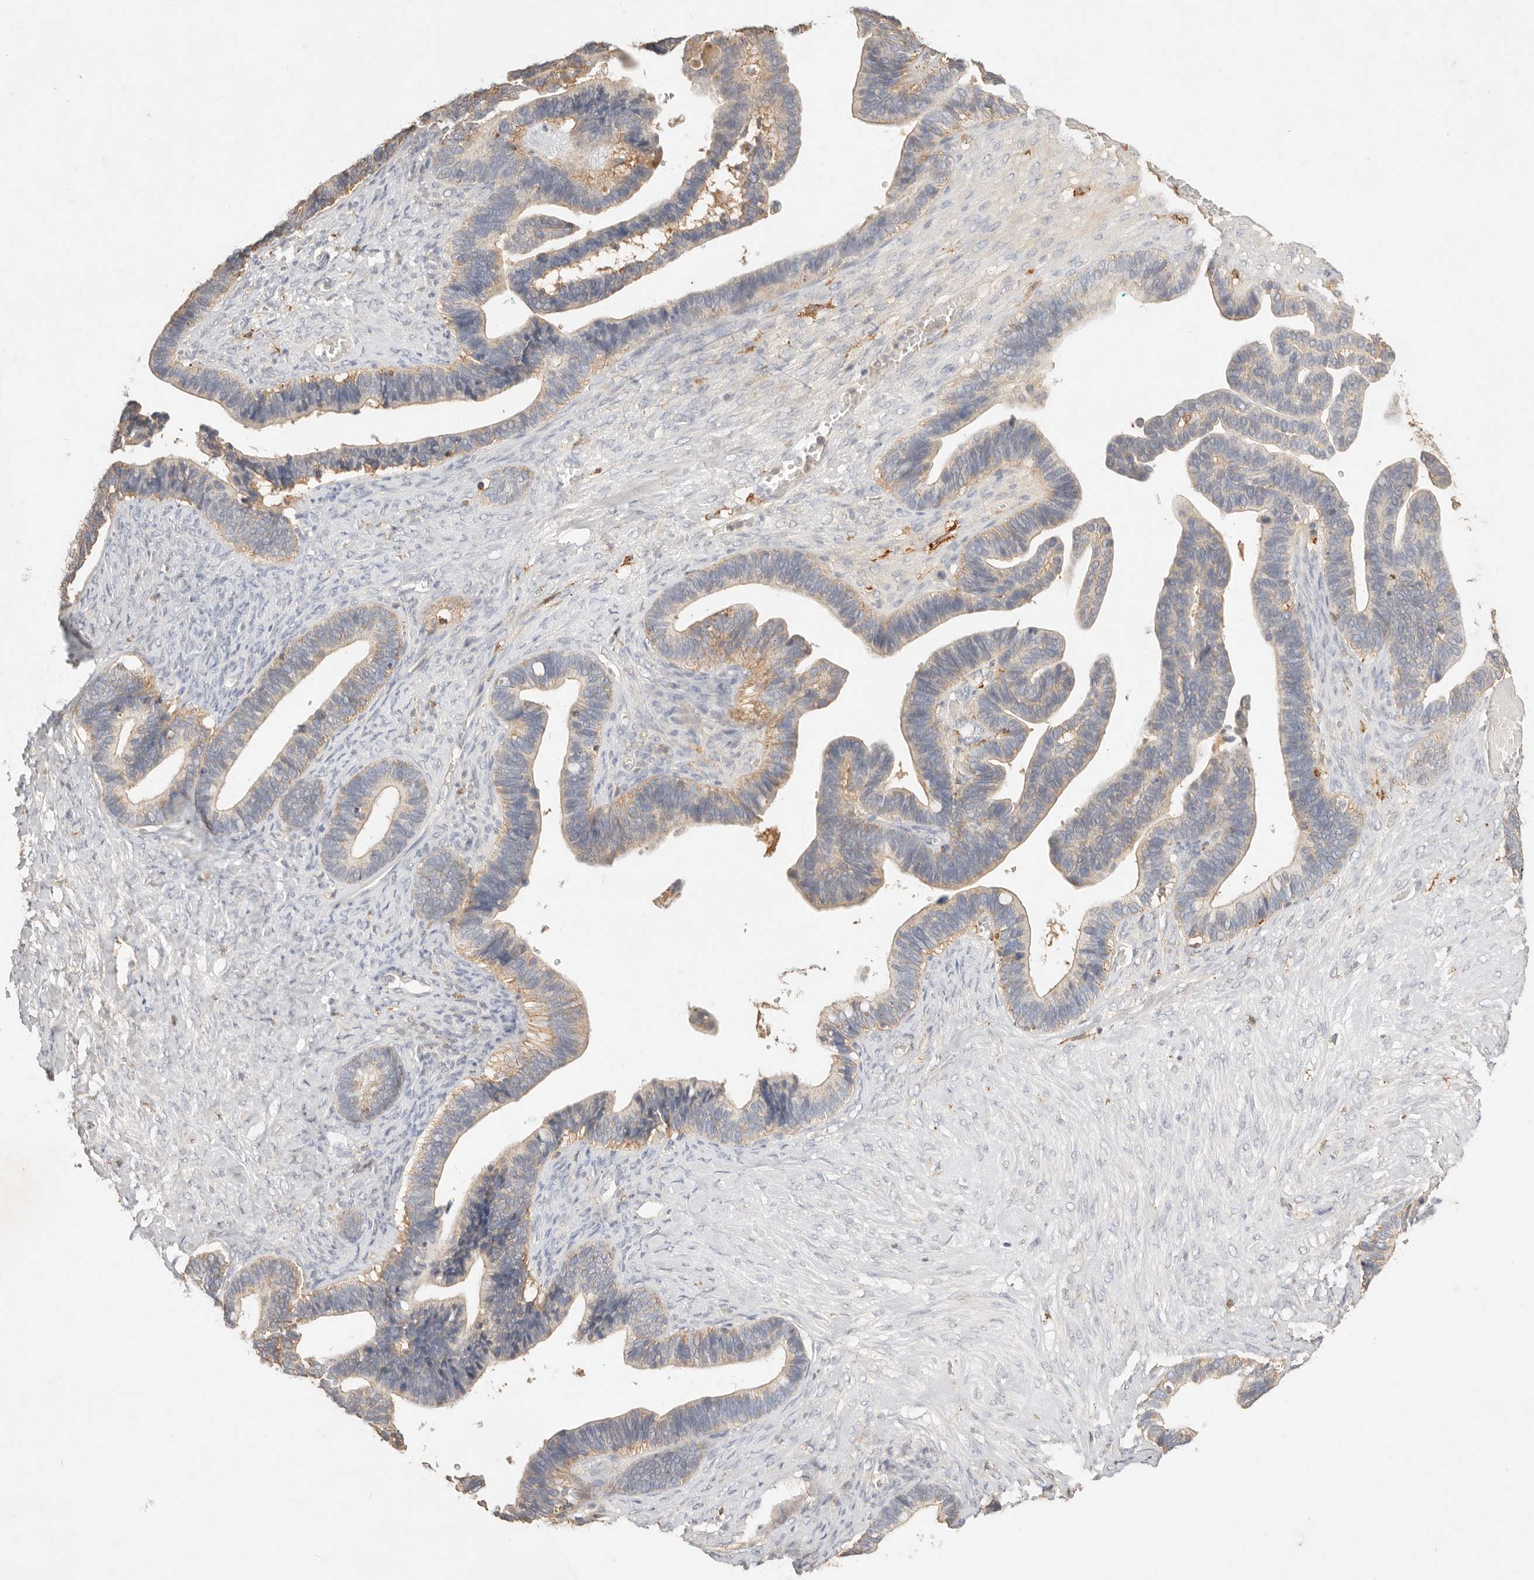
{"staining": {"intensity": "weak", "quantity": ">75%", "location": "cytoplasmic/membranous"}, "tissue": "ovarian cancer", "cell_type": "Tumor cells", "image_type": "cancer", "snomed": [{"axis": "morphology", "description": "Cystadenocarcinoma, serous, NOS"}, {"axis": "topography", "description": "Ovary"}], "caption": "Immunohistochemical staining of human serous cystadenocarcinoma (ovarian) shows low levels of weak cytoplasmic/membranous protein expression in approximately >75% of tumor cells.", "gene": "HK2", "patient": {"sex": "female", "age": 56}}